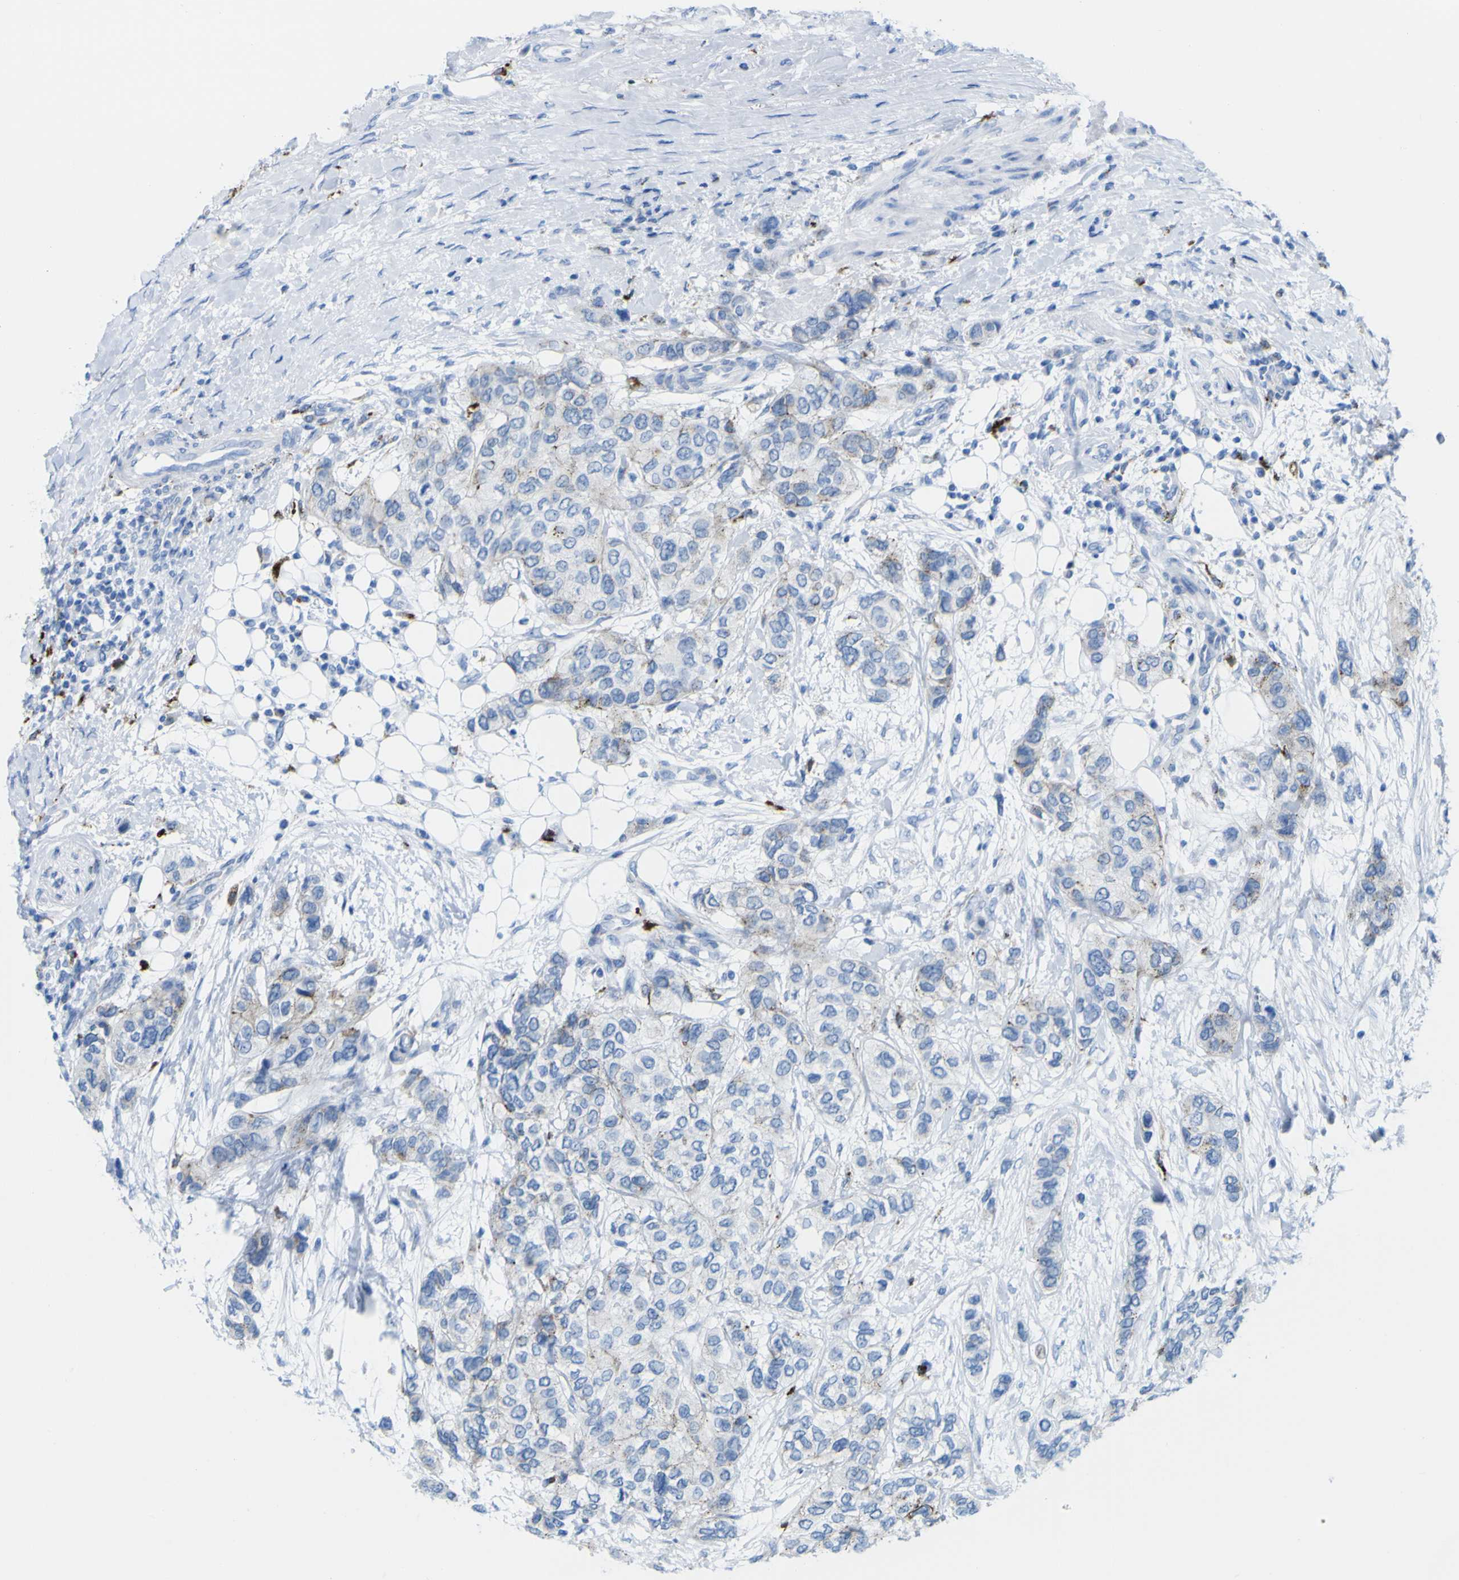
{"staining": {"intensity": "moderate", "quantity": "<25%", "location": "cytoplasmic/membranous"}, "tissue": "urothelial cancer", "cell_type": "Tumor cells", "image_type": "cancer", "snomed": [{"axis": "morphology", "description": "Urothelial carcinoma, High grade"}, {"axis": "topography", "description": "Urinary bladder"}], "caption": "Brown immunohistochemical staining in urothelial cancer demonstrates moderate cytoplasmic/membranous positivity in approximately <25% of tumor cells.", "gene": "PLD3", "patient": {"sex": "female", "age": 56}}